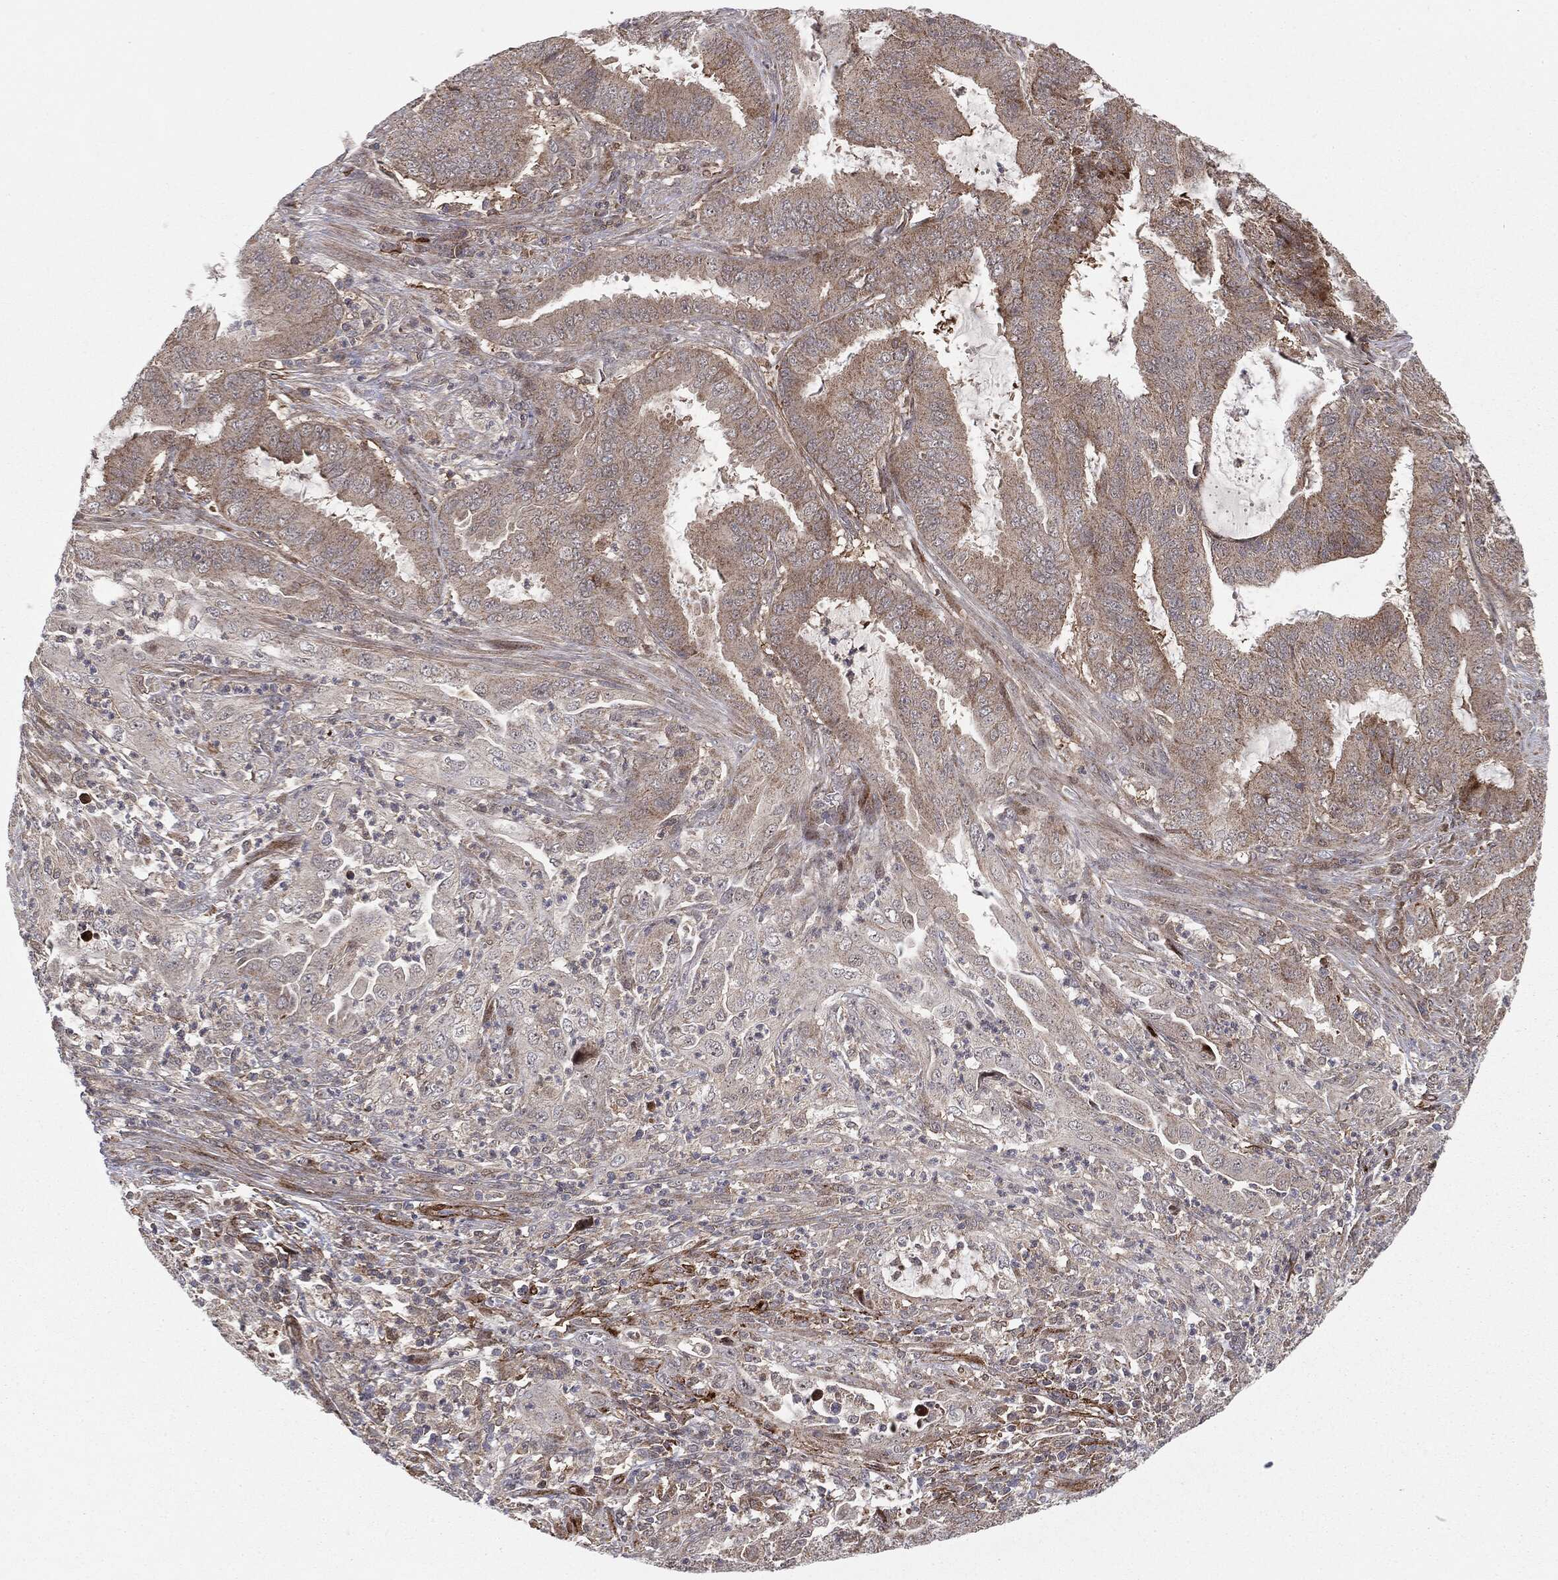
{"staining": {"intensity": "weak", "quantity": "25%-75%", "location": "cytoplasmic/membranous"}, "tissue": "endometrial cancer", "cell_type": "Tumor cells", "image_type": "cancer", "snomed": [{"axis": "morphology", "description": "Adenocarcinoma, NOS"}, {"axis": "topography", "description": "Endometrium"}], "caption": "Immunohistochemistry micrograph of neoplastic tissue: endometrial cancer stained using immunohistochemistry (IHC) demonstrates low levels of weak protein expression localized specifically in the cytoplasmic/membranous of tumor cells, appearing as a cytoplasmic/membranous brown color.", "gene": "PTEN", "patient": {"sex": "female", "age": 51}}